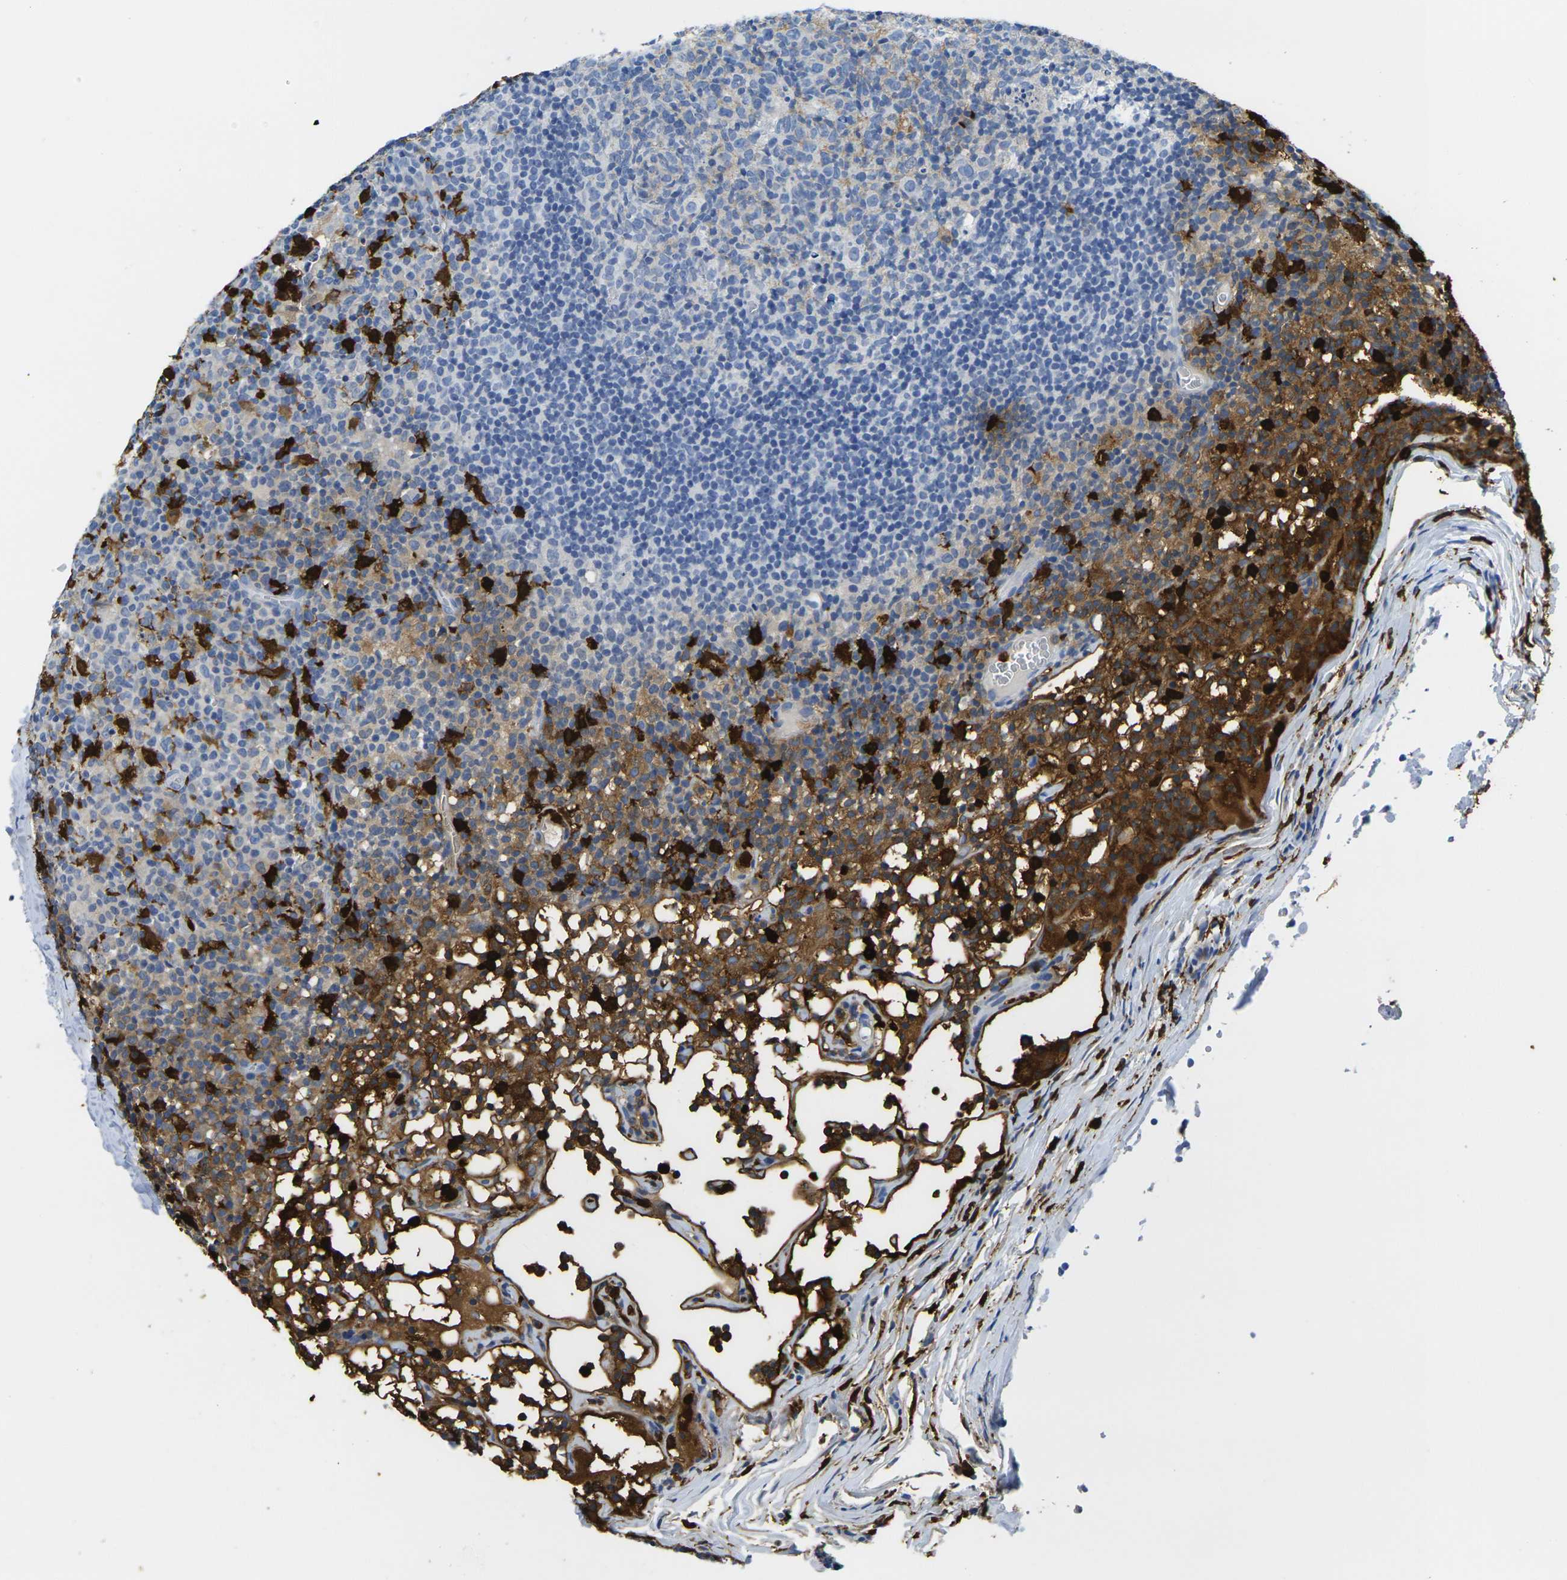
{"staining": {"intensity": "moderate", "quantity": "<25%", "location": "cytoplasmic/membranous"}, "tissue": "lymph node", "cell_type": "Germinal center cells", "image_type": "normal", "snomed": [{"axis": "morphology", "description": "Normal tissue, NOS"}, {"axis": "morphology", "description": "Inflammation, NOS"}, {"axis": "topography", "description": "Lymph node"}], "caption": "Immunohistochemistry (IHC) (DAB) staining of normal lymph node shows moderate cytoplasmic/membranous protein positivity in about <25% of germinal center cells. Immunohistochemistry (IHC) stains the protein in brown and the nuclei are stained blue.", "gene": "S100A9", "patient": {"sex": "male", "age": 55}}